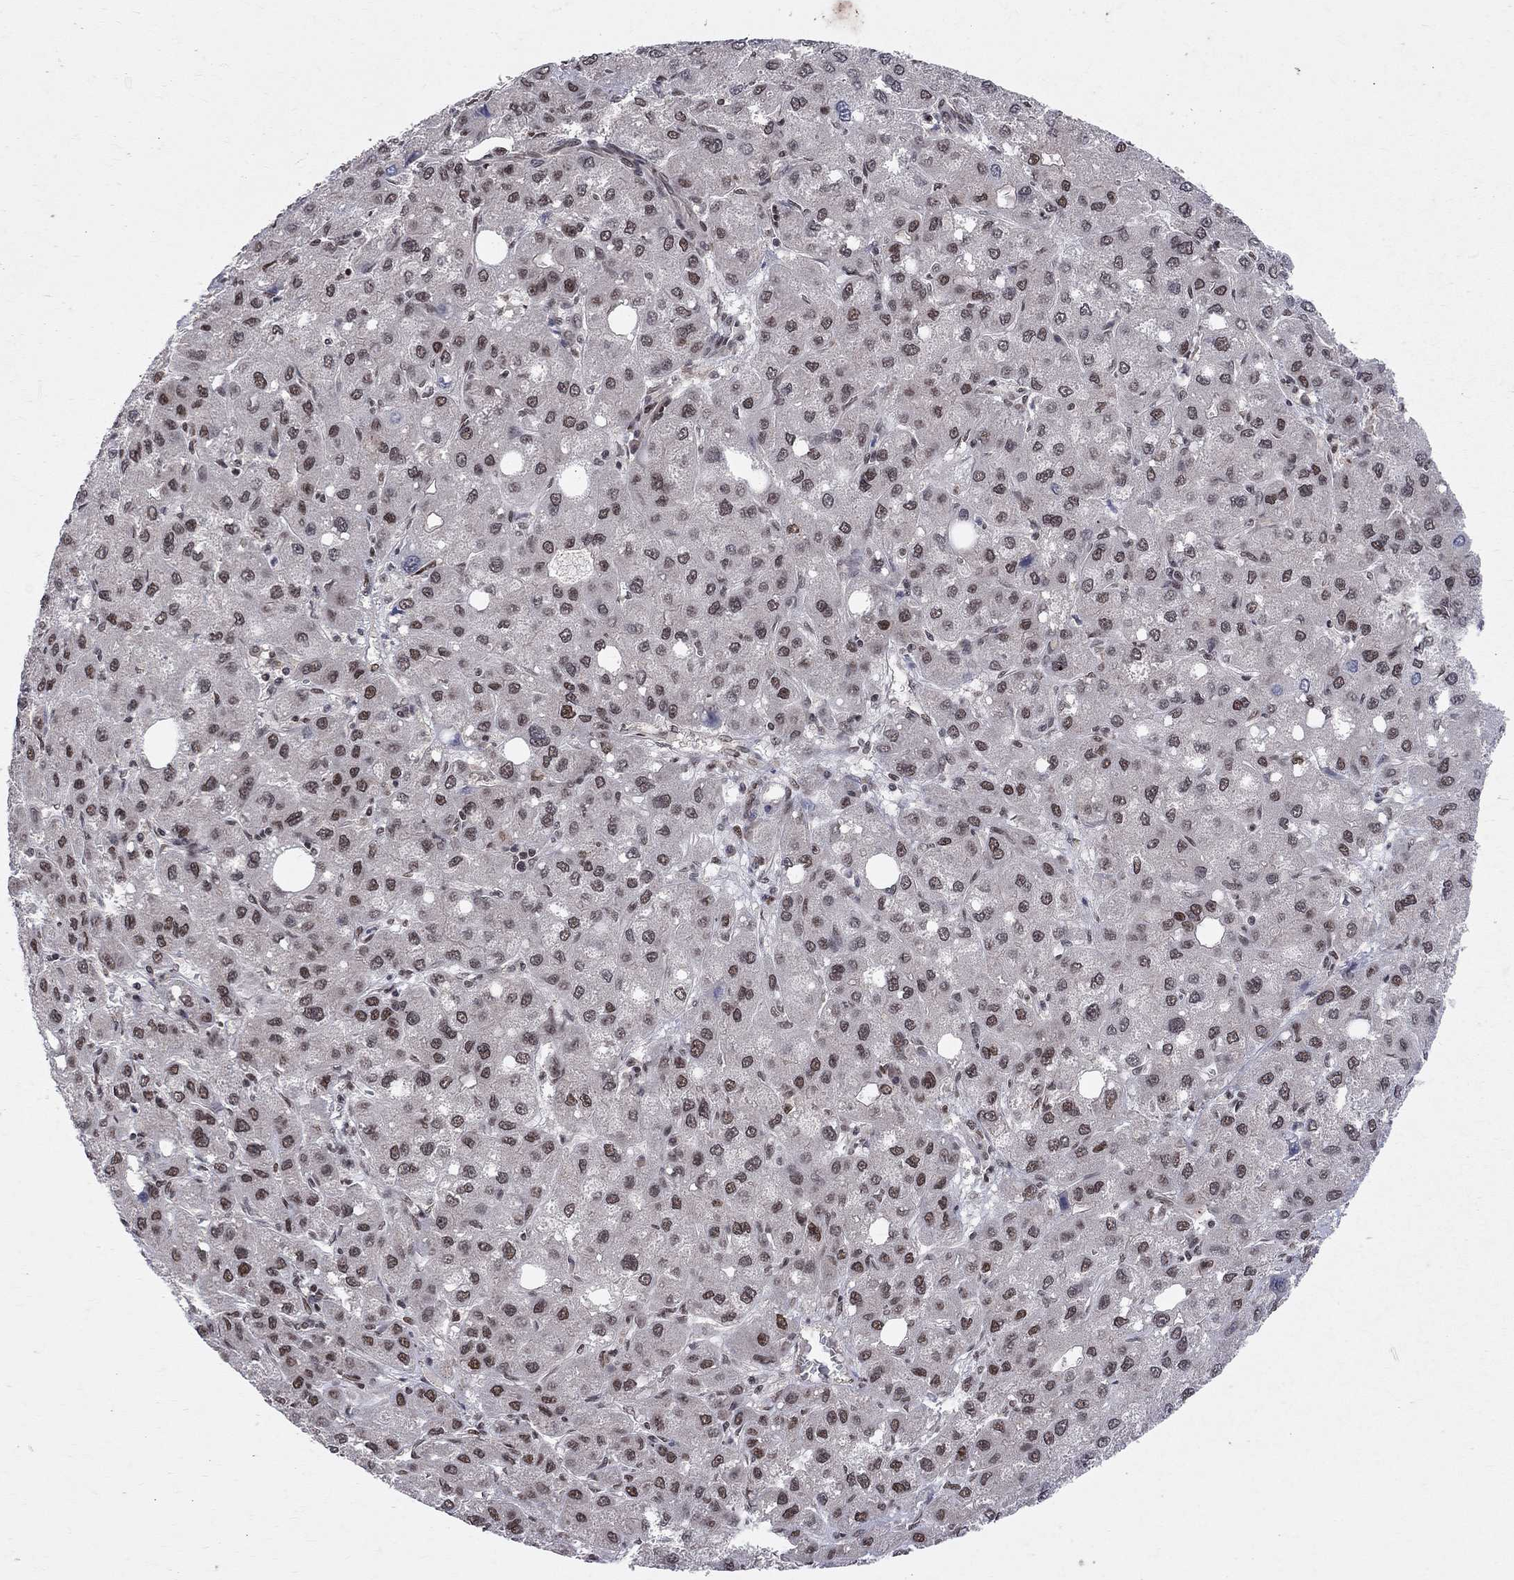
{"staining": {"intensity": "weak", "quantity": "<25%", "location": "nuclear"}, "tissue": "liver cancer", "cell_type": "Tumor cells", "image_type": "cancer", "snomed": [{"axis": "morphology", "description": "Carcinoma, Hepatocellular, NOS"}, {"axis": "topography", "description": "Liver"}], "caption": "IHC of human liver cancer demonstrates no positivity in tumor cells.", "gene": "SAP30L", "patient": {"sex": "male", "age": 73}}